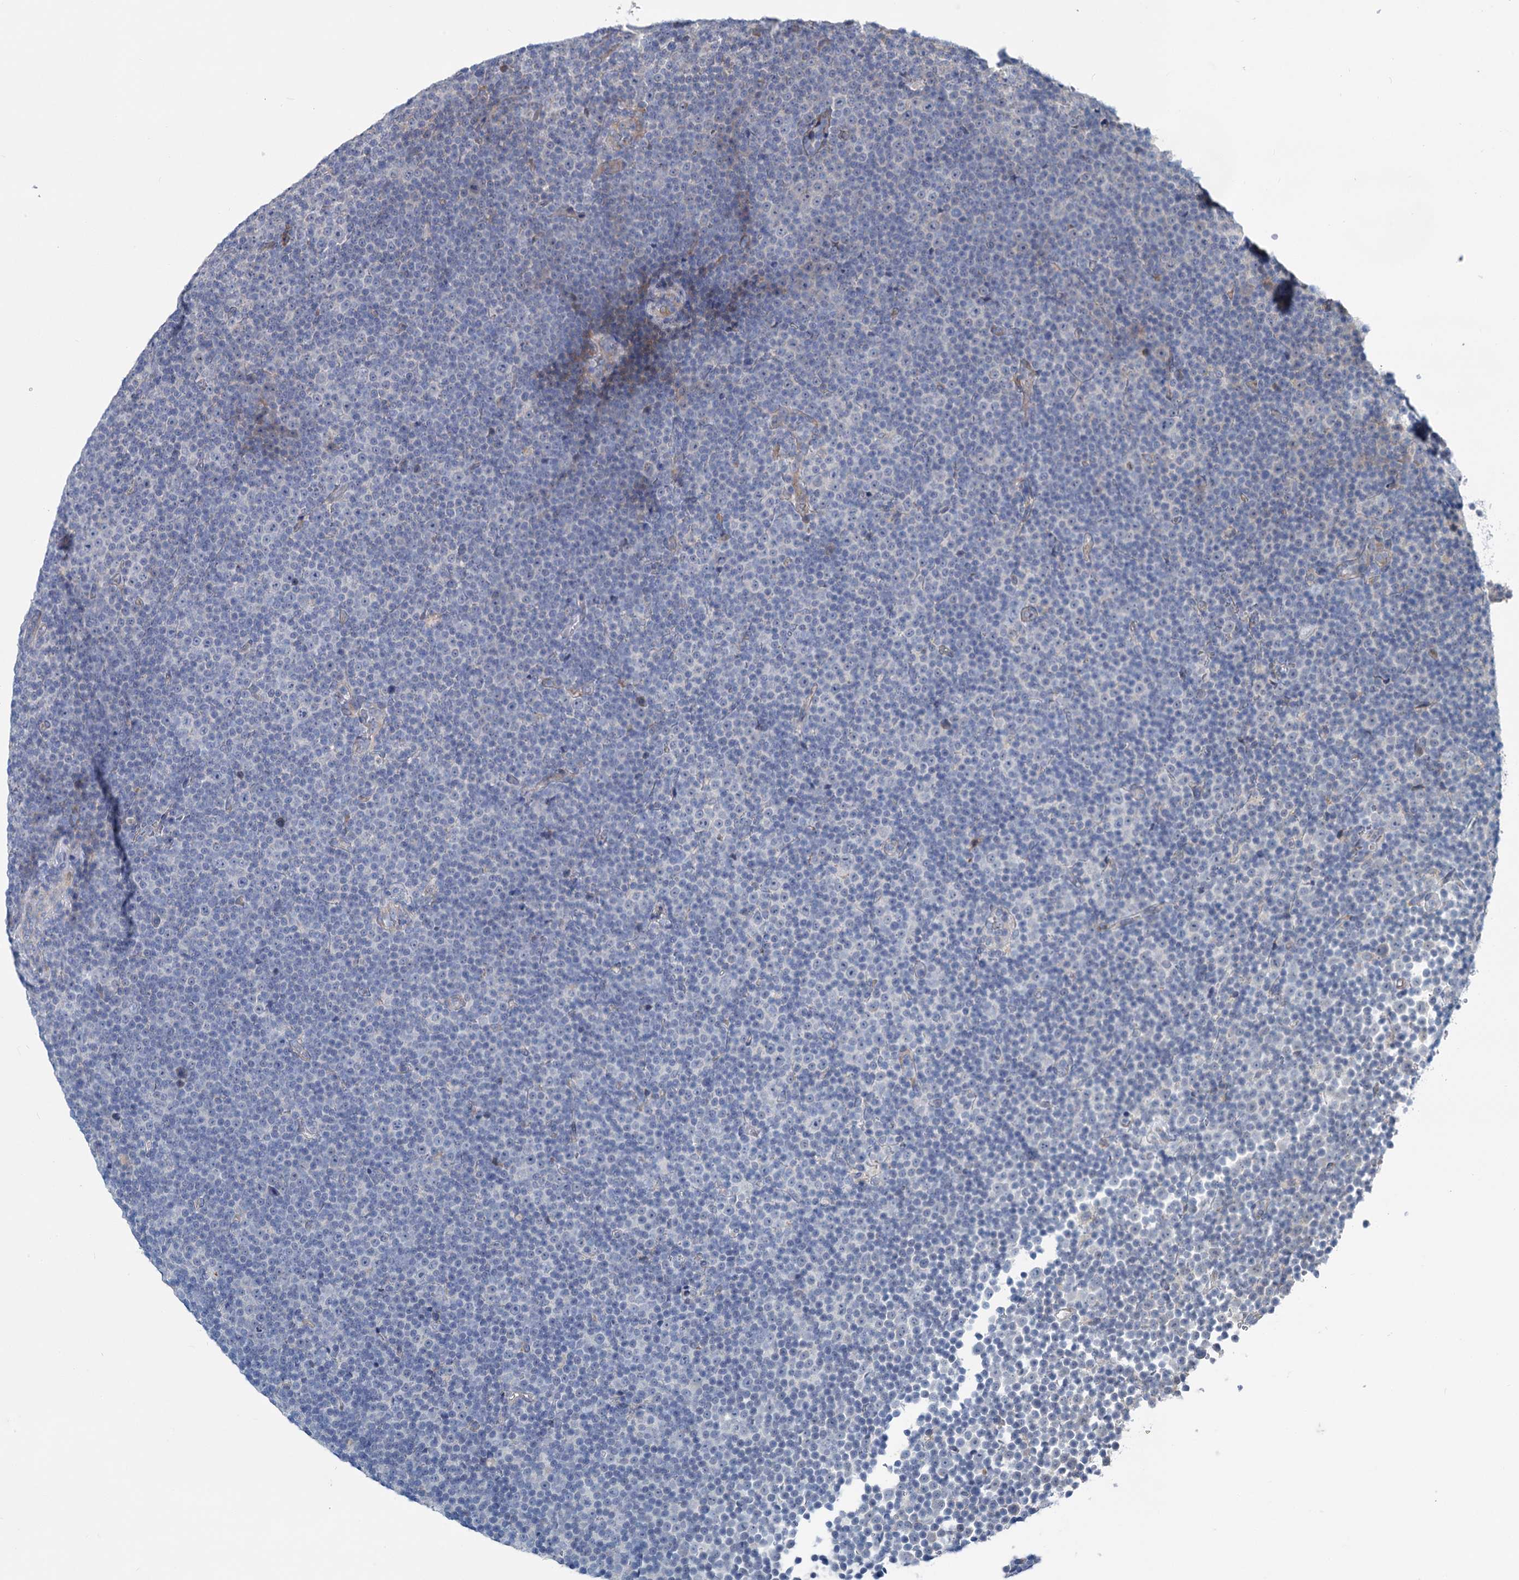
{"staining": {"intensity": "negative", "quantity": "none", "location": "none"}, "tissue": "lymphoma", "cell_type": "Tumor cells", "image_type": "cancer", "snomed": [{"axis": "morphology", "description": "Malignant lymphoma, non-Hodgkin's type, Low grade"}, {"axis": "topography", "description": "Lymph node"}], "caption": "Protein analysis of lymphoma demonstrates no significant staining in tumor cells.", "gene": "PRSS35", "patient": {"sex": "female", "age": 67}}